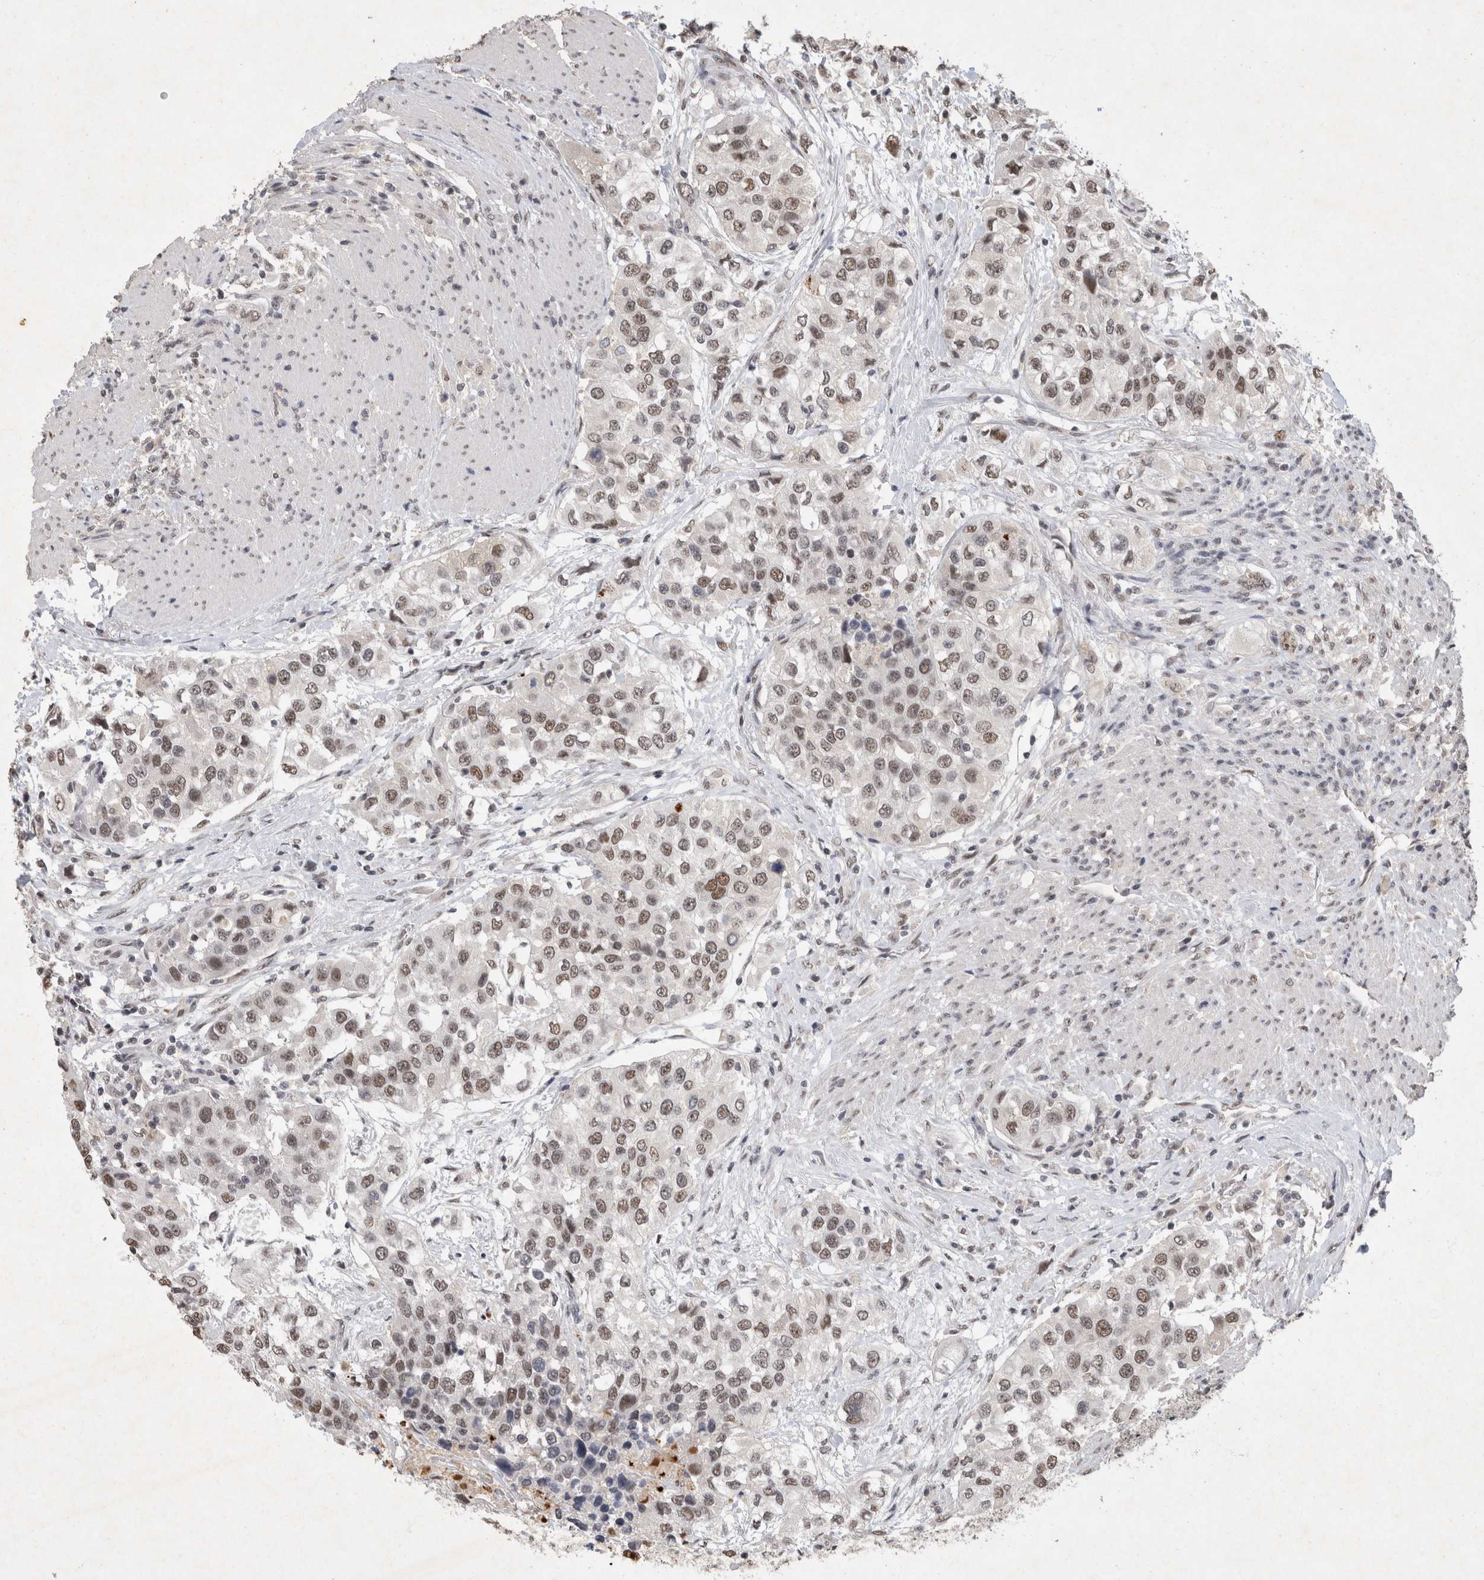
{"staining": {"intensity": "weak", "quantity": ">75%", "location": "nuclear"}, "tissue": "urothelial cancer", "cell_type": "Tumor cells", "image_type": "cancer", "snomed": [{"axis": "morphology", "description": "Urothelial carcinoma, High grade"}, {"axis": "topography", "description": "Urinary bladder"}], "caption": "Brown immunohistochemical staining in human high-grade urothelial carcinoma demonstrates weak nuclear positivity in approximately >75% of tumor cells.", "gene": "XRCC5", "patient": {"sex": "female", "age": 80}}